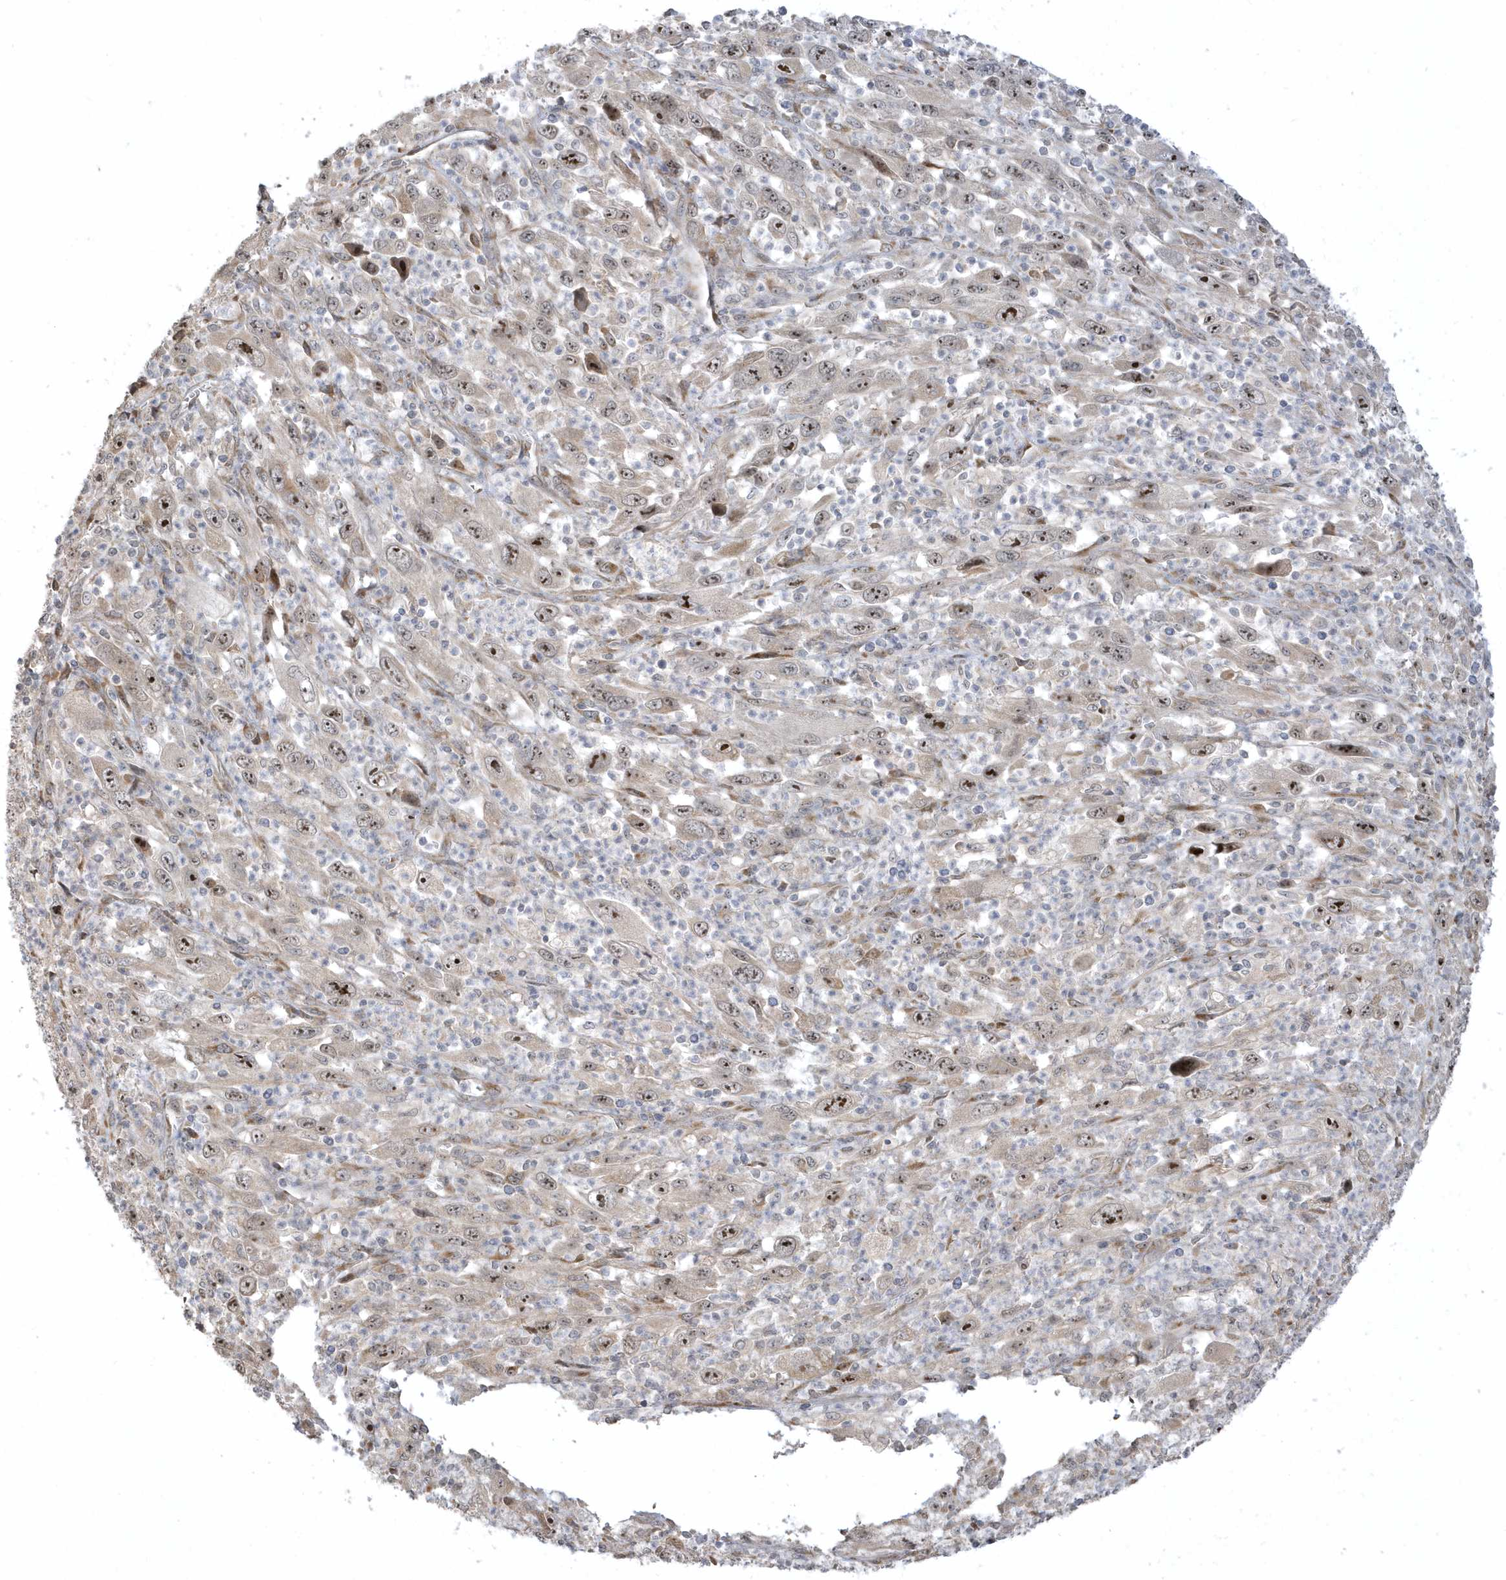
{"staining": {"intensity": "moderate", "quantity": "25%-75%", "location": "nuclear"}, "tissue": "melanoma", "cell_type": "Tumor cells", "image_type": "cancer", "snomed": [{"axis": "morphology", "description": "Malignant melanoma, Metastatic site"}, {"axis": "topography", "description": "Skin"}], "caption": "Human melanoma stained with a protein marker shows moderate staining in tumor cells.", "gene": "ECM2", "patient": {"sex": "female", "age": 56}}